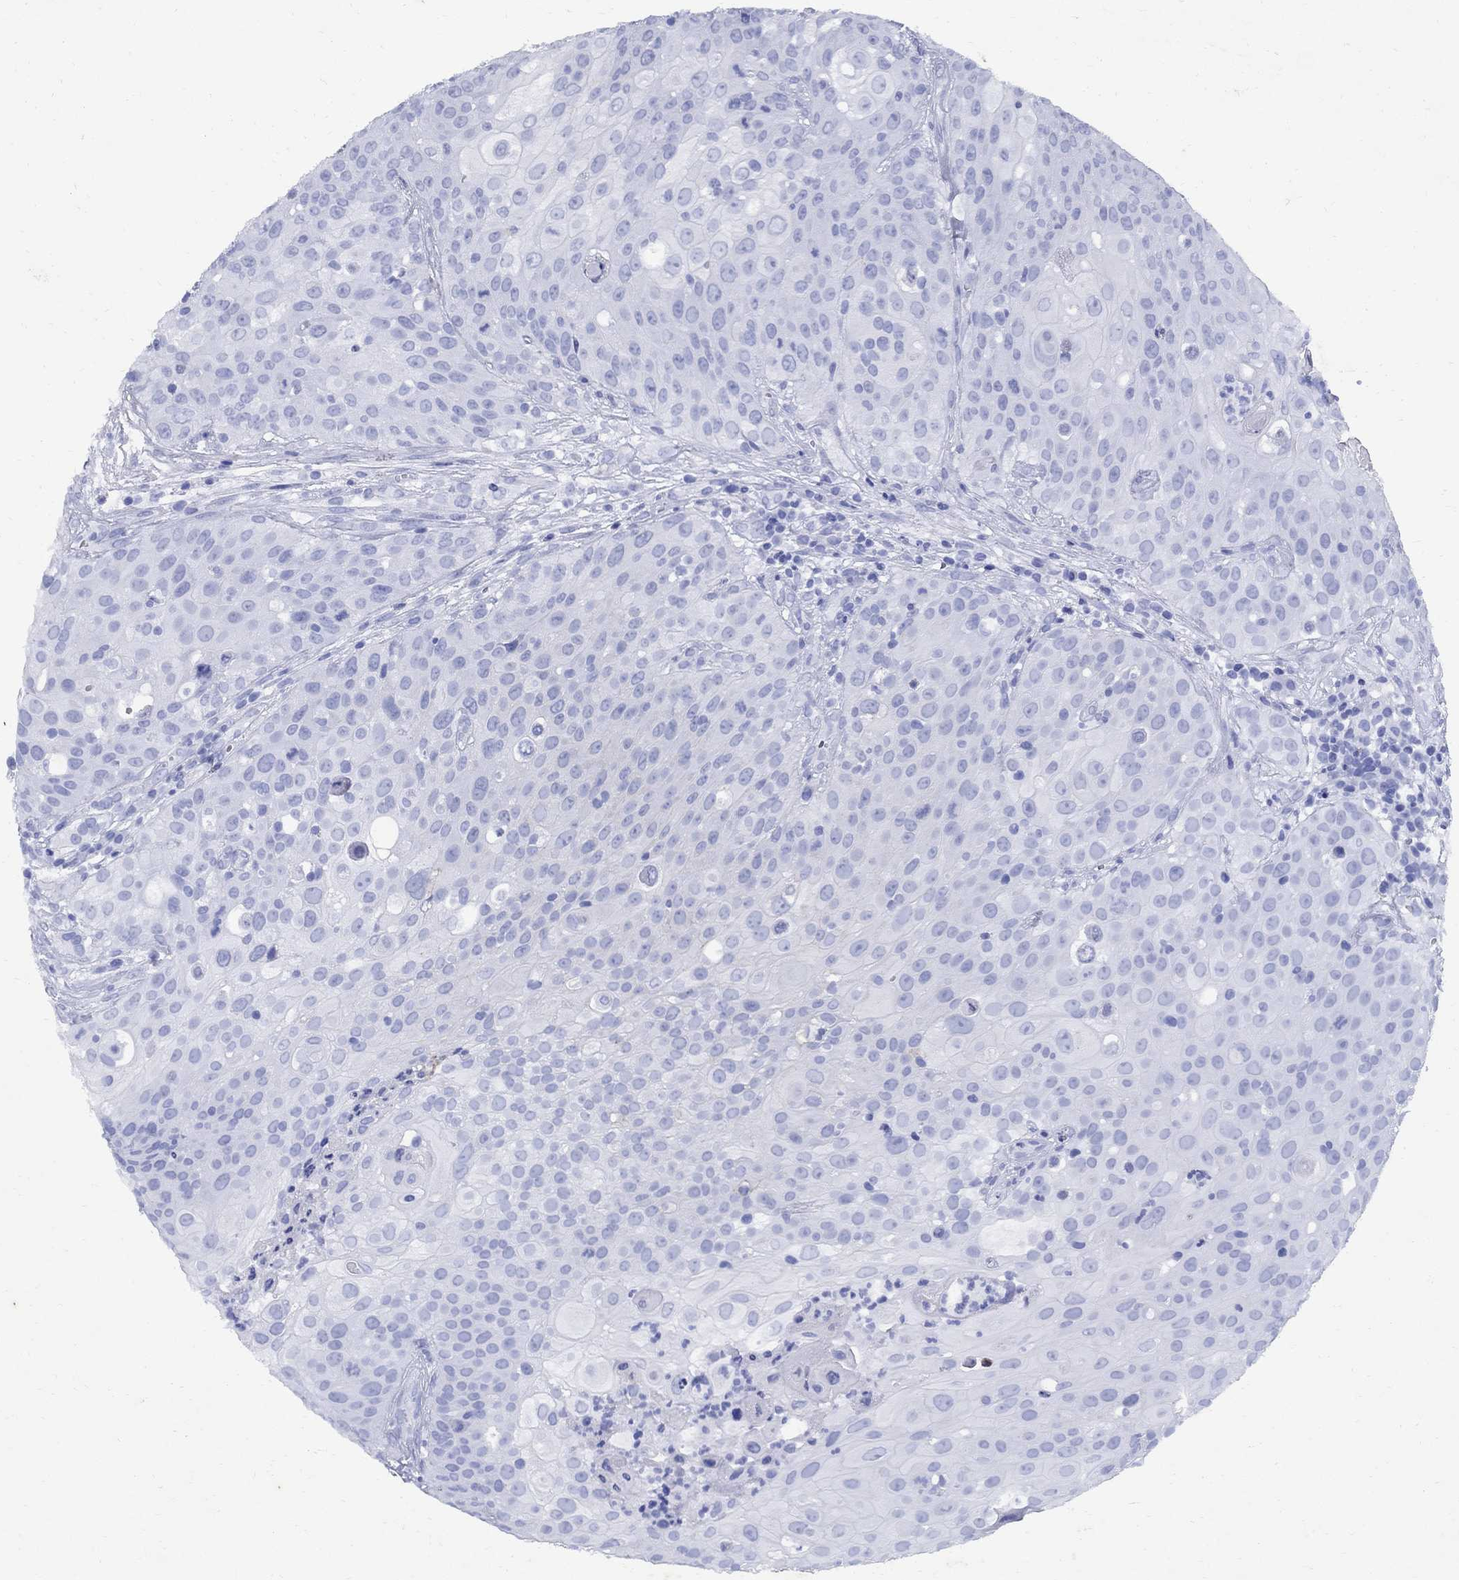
{"staining": {"intensity": "negative", "quantity": "none", "location": "none"}, "tissue": "urothelial cancer", "cell_type": "Tumor cells", "image_type": "cancer", "snomed": [{"axis": "morphology", "description": "Urothelial carcinoma, High grade"}, {"axis": "topography", "description": "Urinary bladder"}], "caption": "High power microscopy micrograph of an IHC image of high-grade urothelial carcinoma, revealing no significant staining in tumor cells.", "gene": "CD1A", "patient": {"sex": "female", "age": 79}}